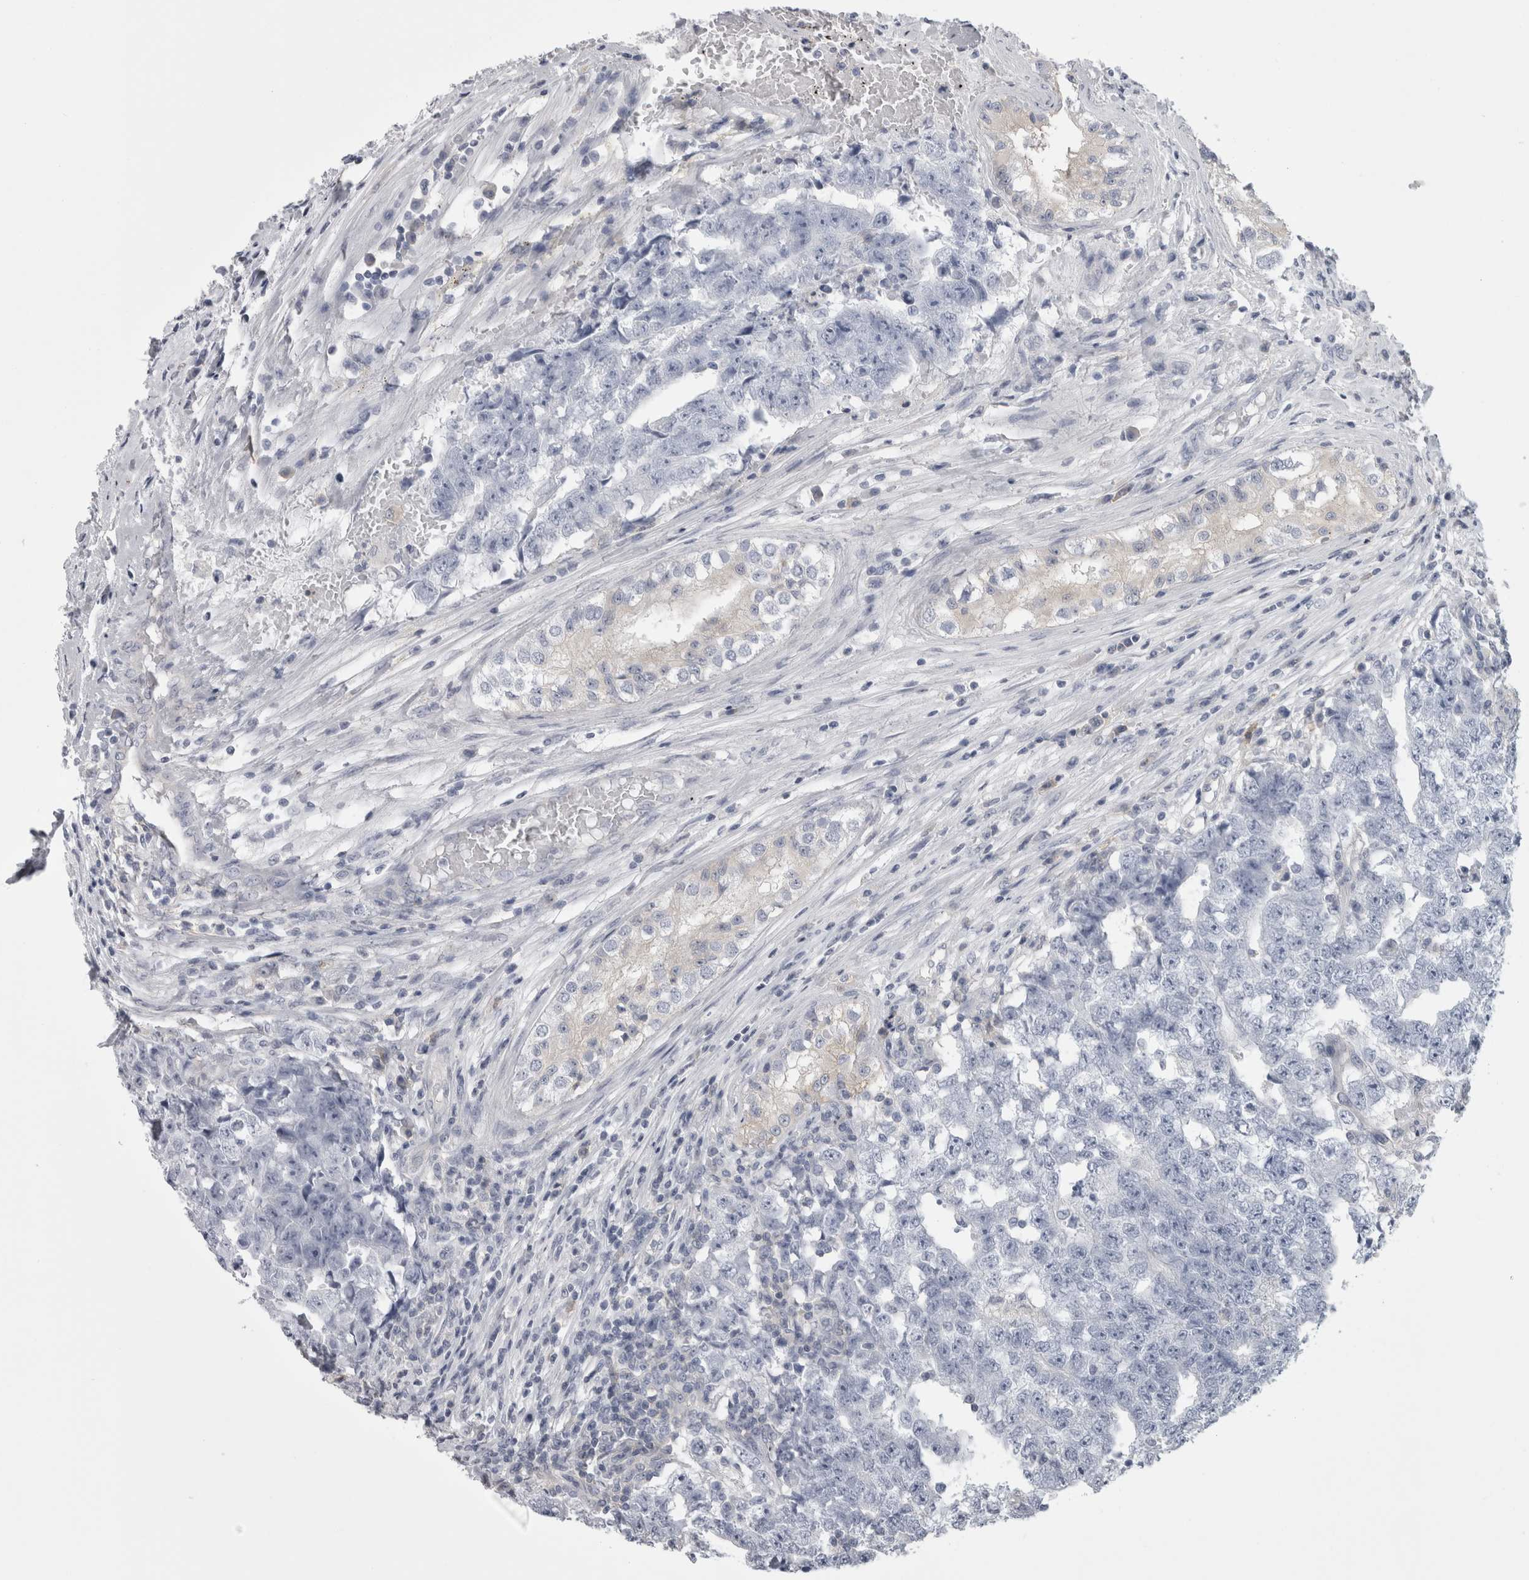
{"staining": {"intensity": "negative", "quantity": "none", "location": "none"}, "tissue": "testis cancer", "cell_type": "Tumor cells", "image_type": "cancer", "snomed": [{"axis": "morphology", "description": "Carcinoma, Embryonal, NOS"}, {"axis": "topography", "description": "Testis"}], "caption": "Tumor cells are negative for brown protein staining in testis embryonal carcinoma.", "gene": "AFMID", "patient": {"sex": "male", "age": 25}}